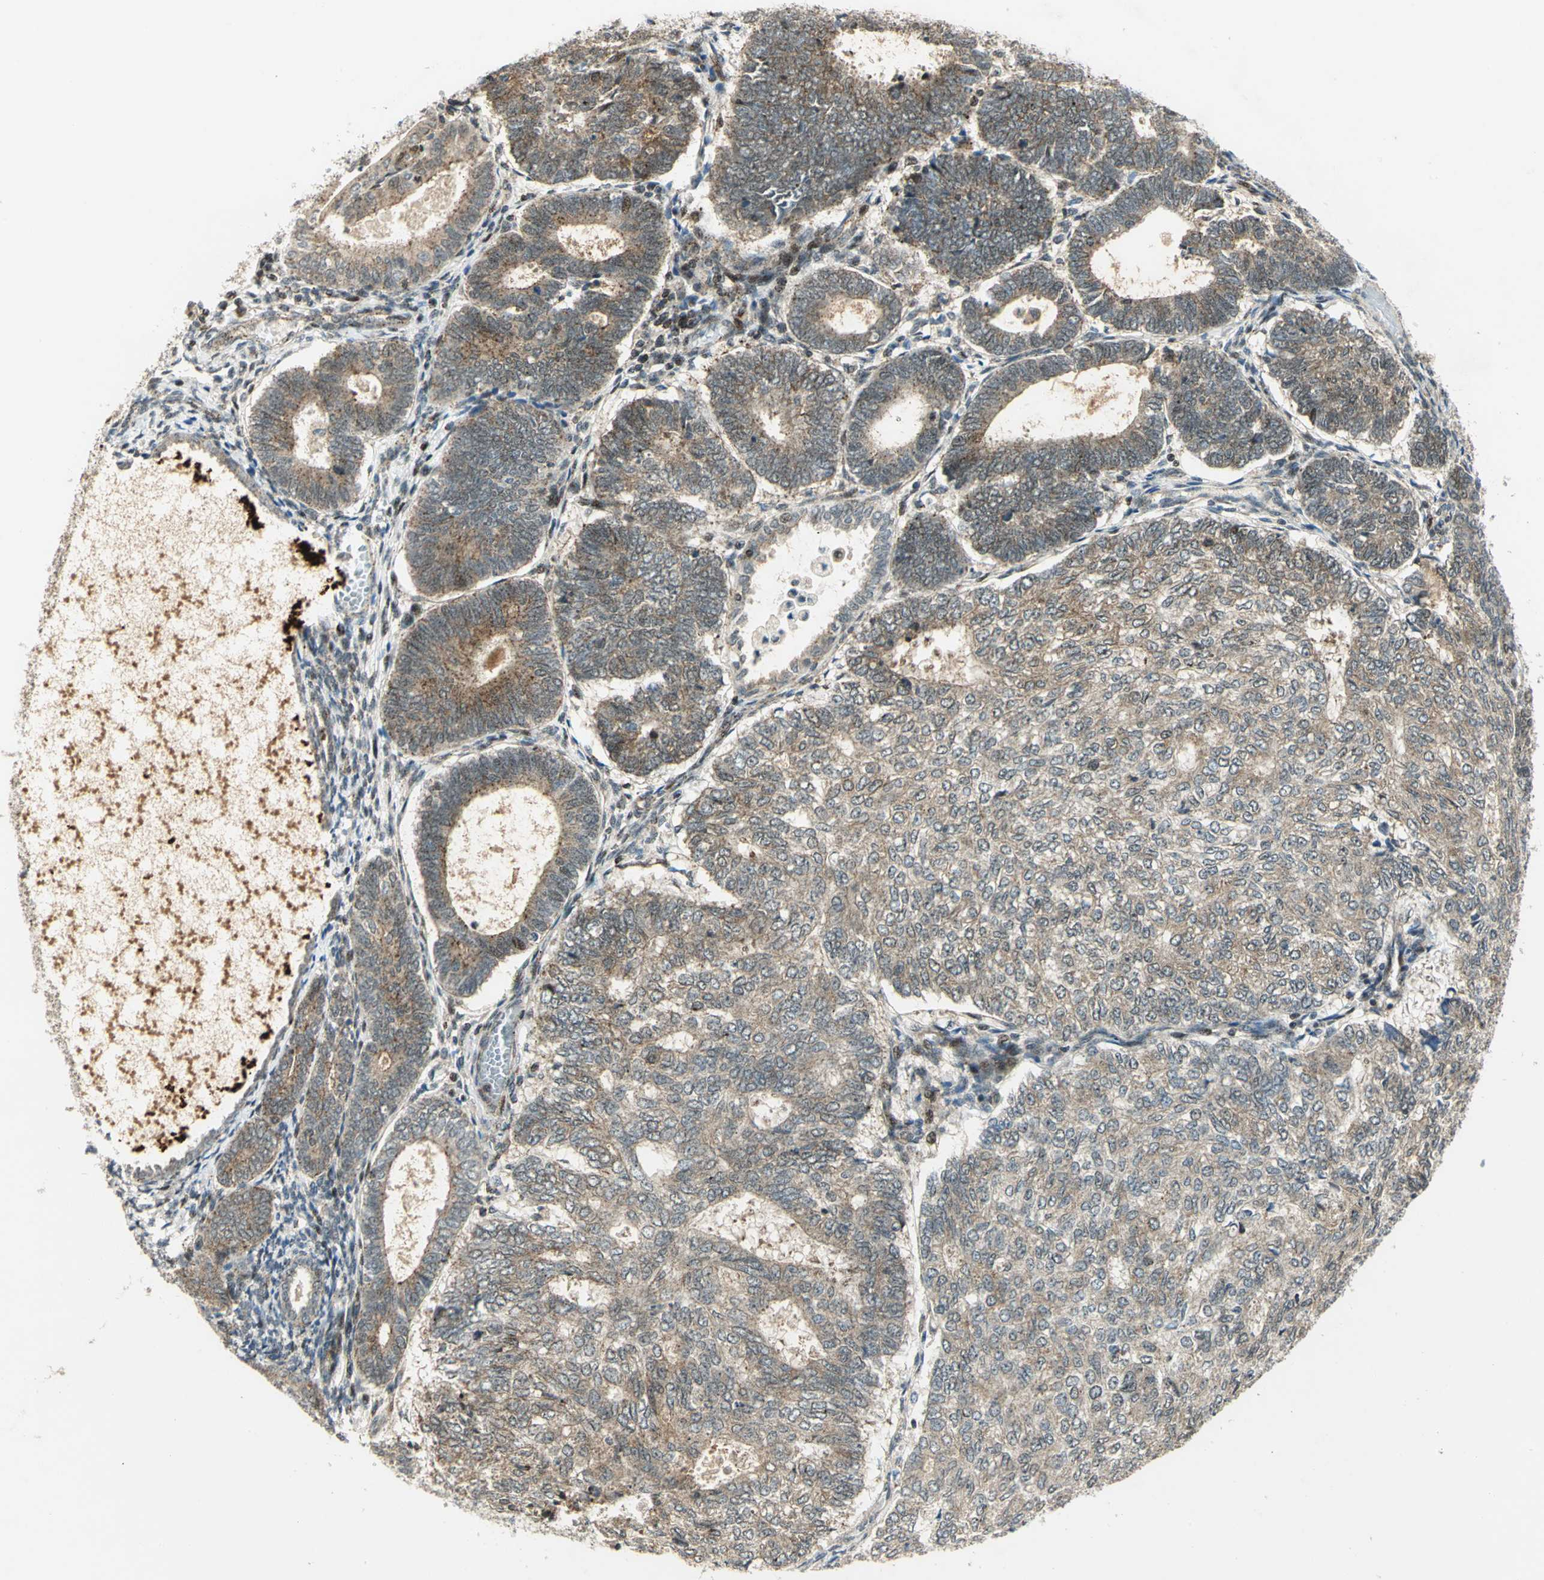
{"staining": {"intensity": "strong", "quantity": ">75%", "location": "cytoplasmic/membranous"}, "tissue": "endometrial cancer", "cell_type": "Tumor cells", "image_type": "cancer", "snomed": [{"axis": "morphology", "description": "Adenocarcinoma, NOS"}, {"axis": "topography", "description": "Uterus"}], "caption": "Immunohistochemical staining of endometrial cancer reveals high levels of strong cytoplasmic/membranous expression in about >75% of tumor cells.", "gene": "ATP6V1A", "patient": {"sex": "female", "age": 60}}